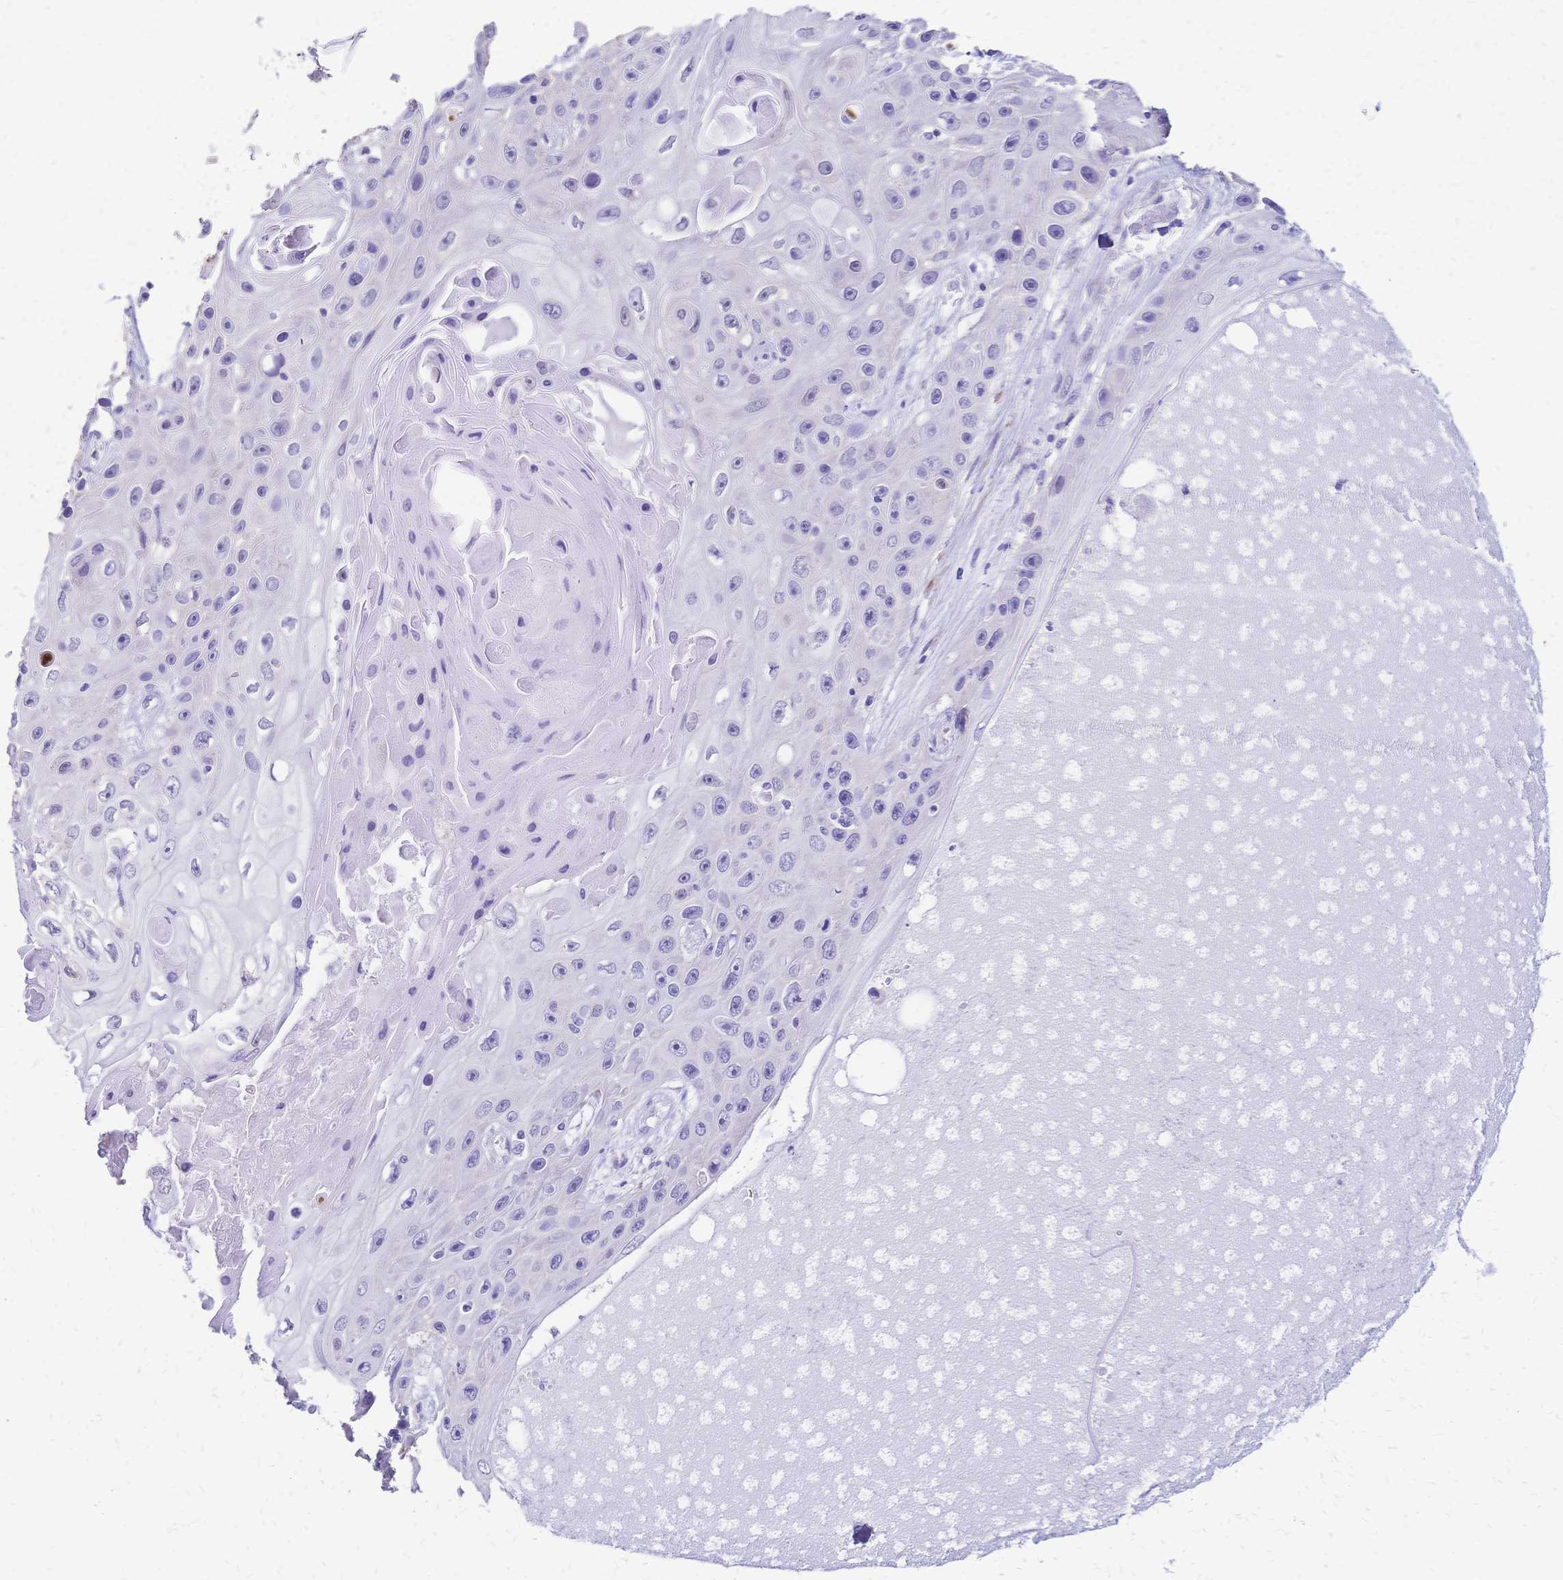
{"staining": {"intensity": "negative", "quantity": "none", "location": "none"}, "tissue": "skin cancer", "cell_type": "Tumor cells", "image_type": "cancer", "snomed": [{"axis": "morphology", "description": "Squamous cell carcinoma, NOS"}, {"axis": "topography", "description": "Skin"}], "caption": "DAB (3,3'-diaminobenzidine) immunohistochemical staining of skin squamous cell carcinoma demonstrates no significant expression in tumor cells.", "gene": "GRB7", "patient": {"sex": "male", "age": 82}}